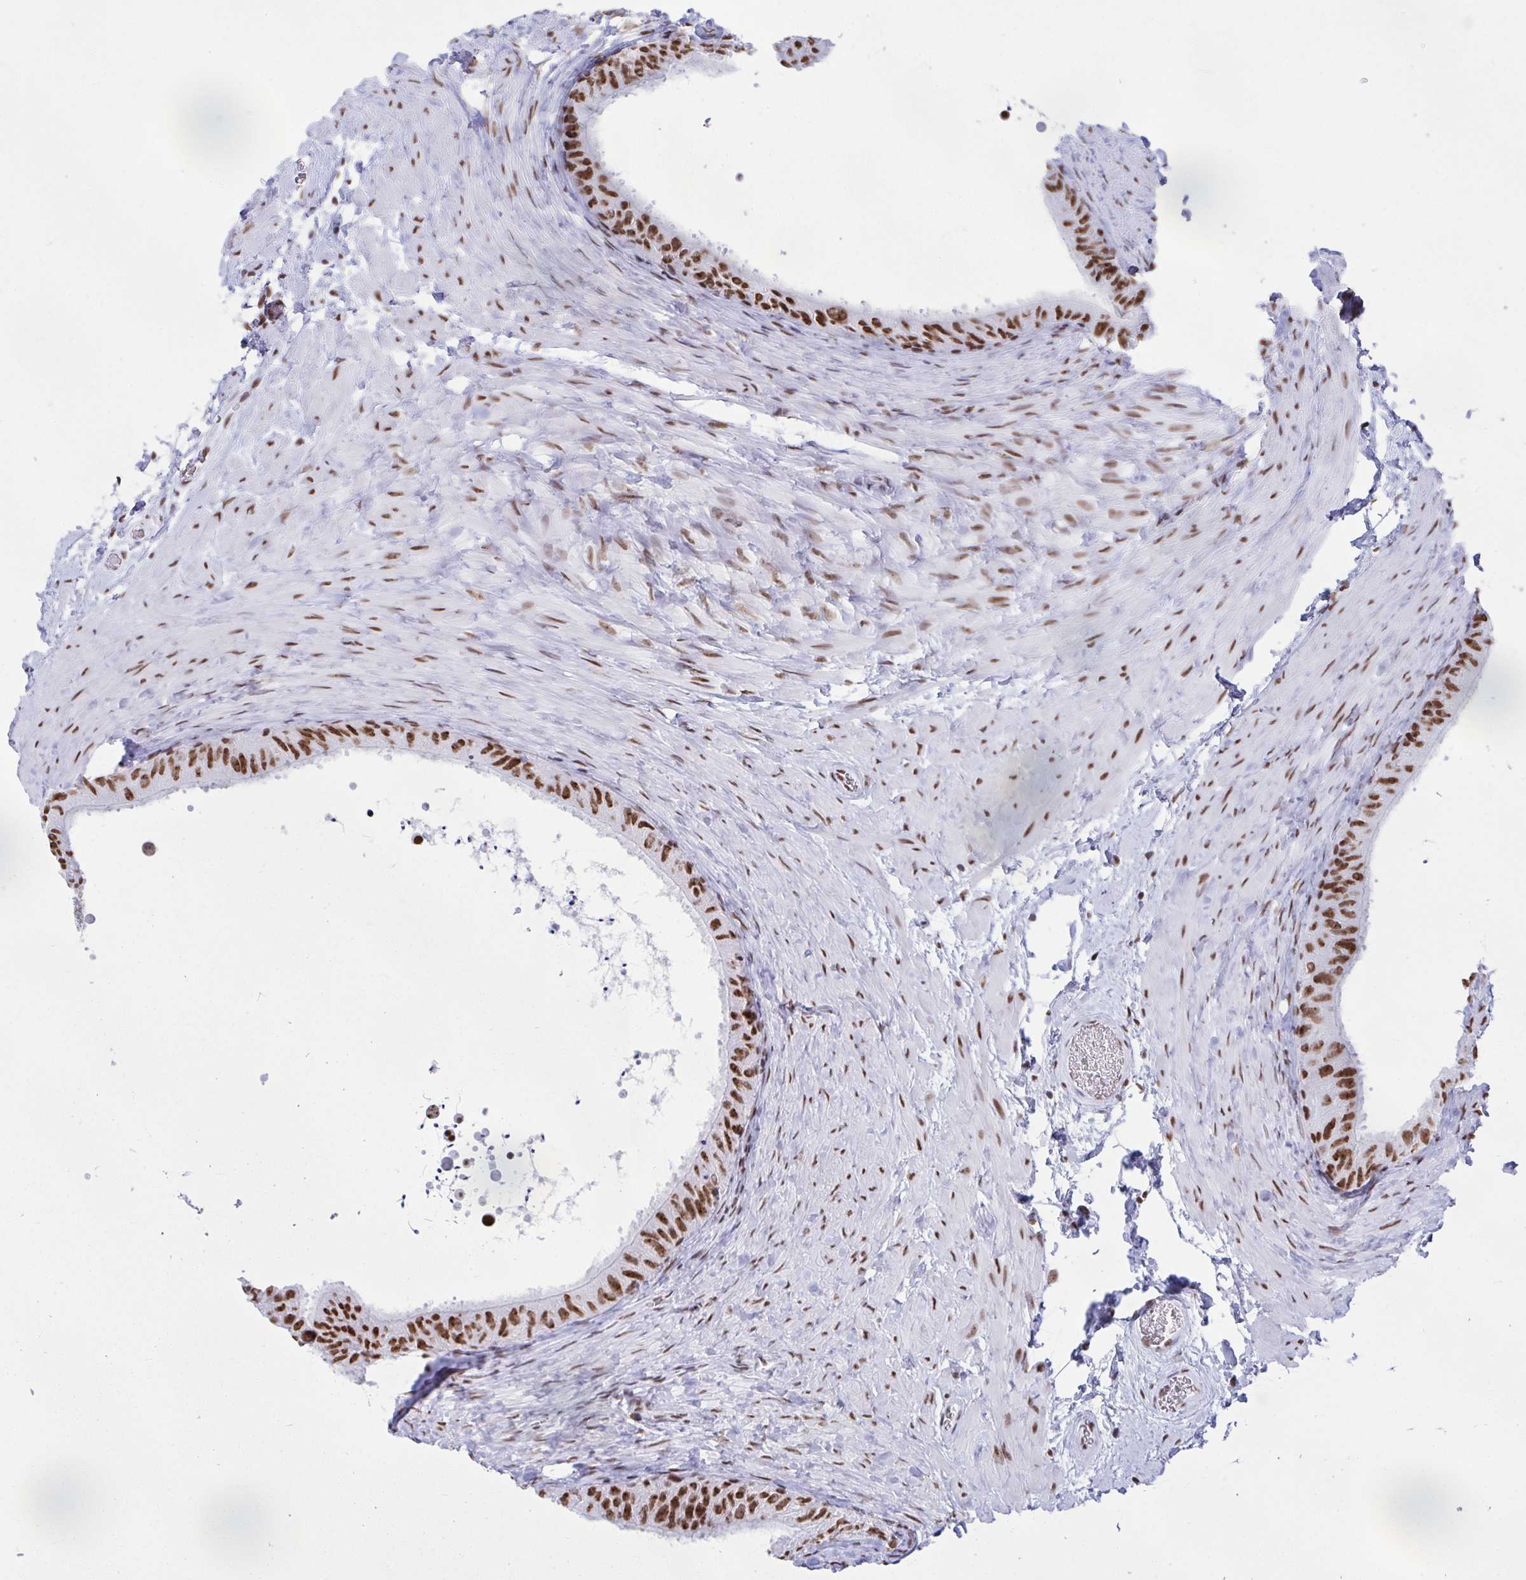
{"staining": {"intensity": "strong", "quantity": ">75%", "location": "nuclear"}, "tissue": "epididymis", "cell_type": "Glandular cells", "image_type": "normal", "snomed": [{"axis": "morphology", "description": "Normal tissue, NOS"}, {"axis": "topography", "description": "Epididymis, spermatic cord, NOS"}, {"axis": "topography", "description": "Epididymis"}], "caption": "Protein staining of normal epididymis shows strong nuclear expression in about >75% of glandular cells. Nuclei are stained in blue.", "gene": "DDX52", "patient": {"sex": "male", "age": 31}}